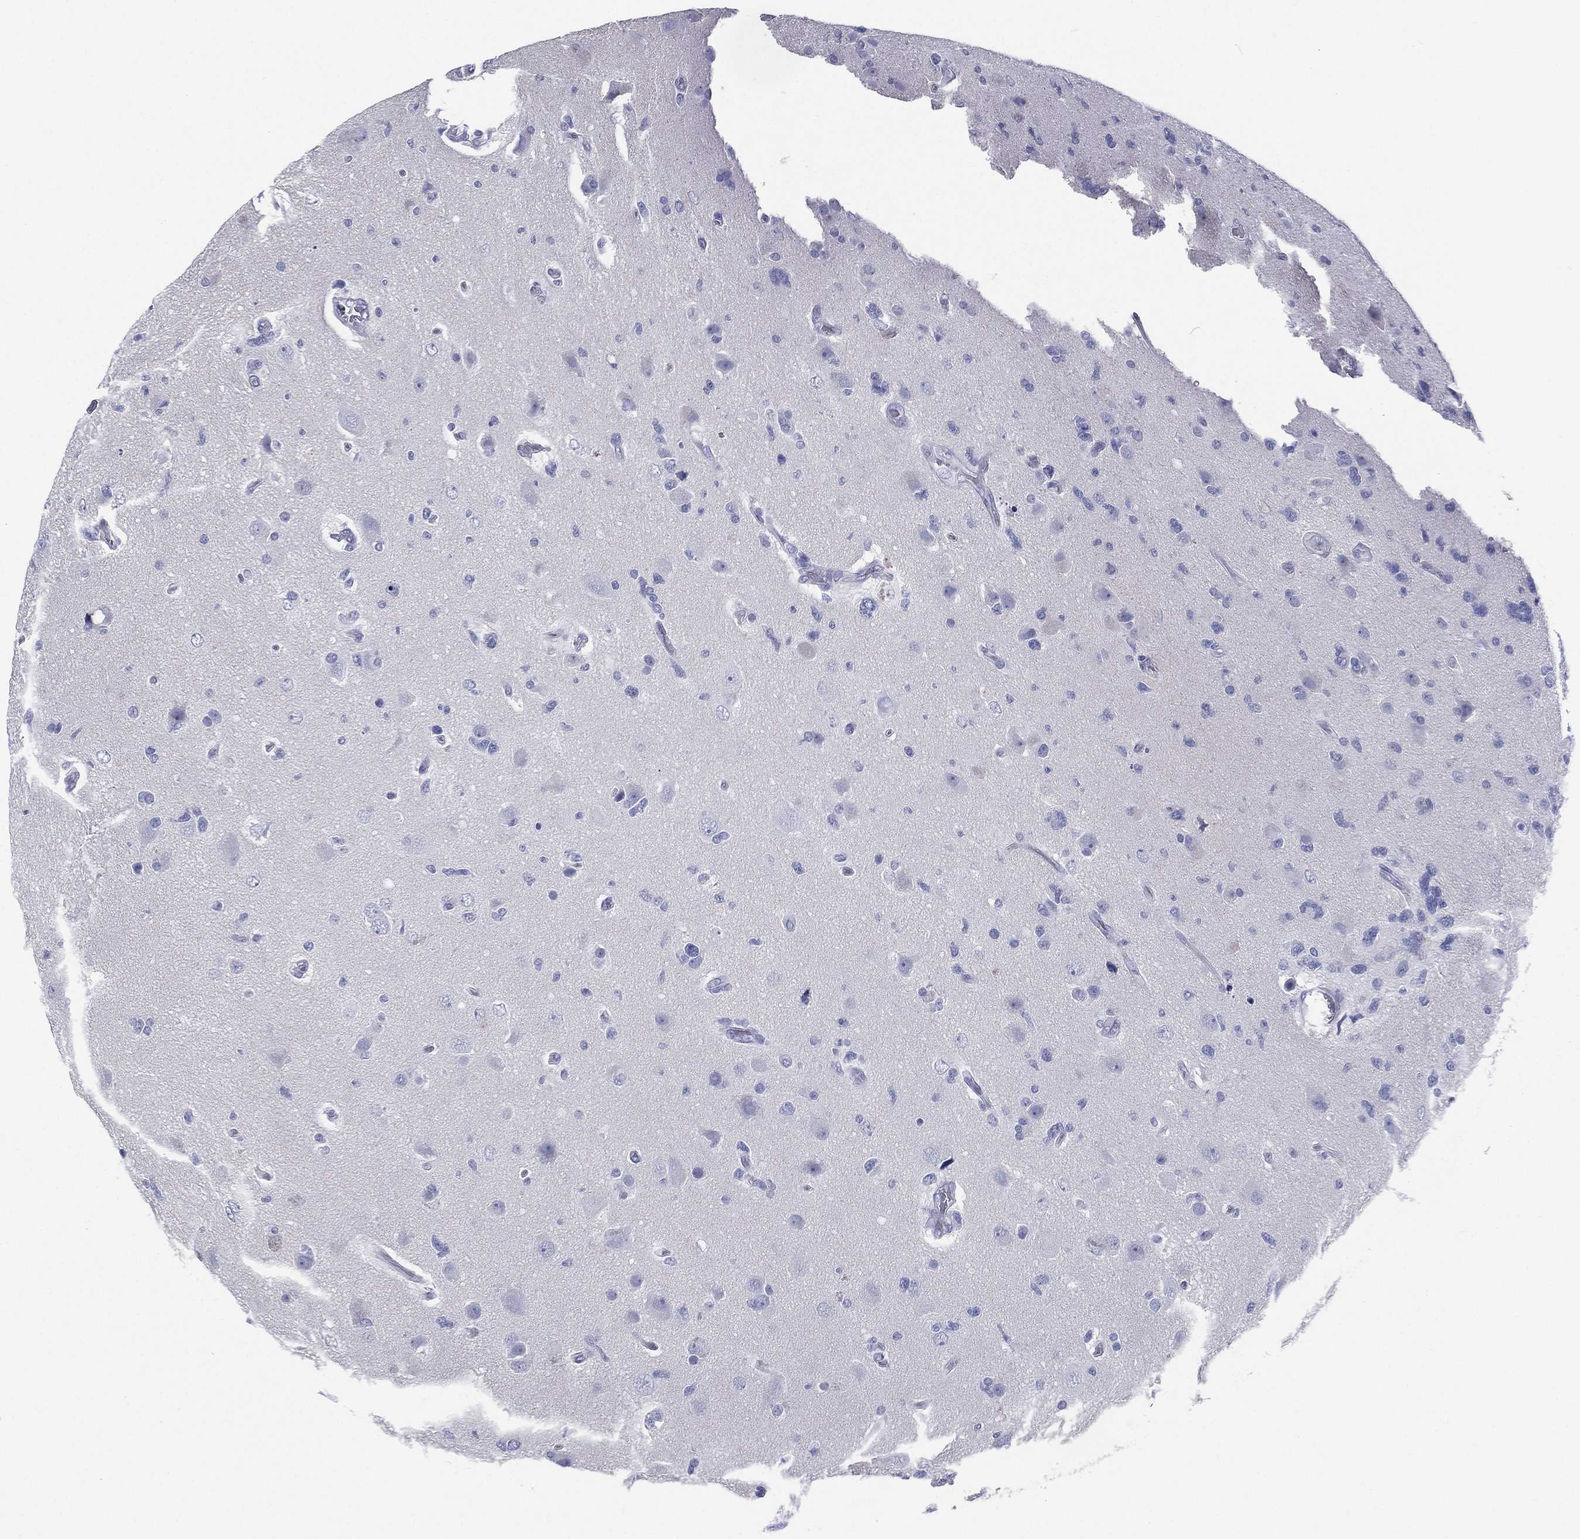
{"staining": {"intensity": "negative", "quantity": "none", "location": "none"}, "tissue": "glioma", "cell_type": "Tumor cells", "image_type": "cancer", "snomed": [{"axis": "morphology", "description": "Glioma, malignant, High grade"}, {"axis": "topography", "description": "Cerebral cortex"}], "caption": "High magnification brightfield microscopy of glioma stained with DAB (brown) and counterstained with hematoxylin (blue): tumor cells show no significant staining.", "gene": "RSPH4A", "patient": {"sex": "male", "age": 70}}